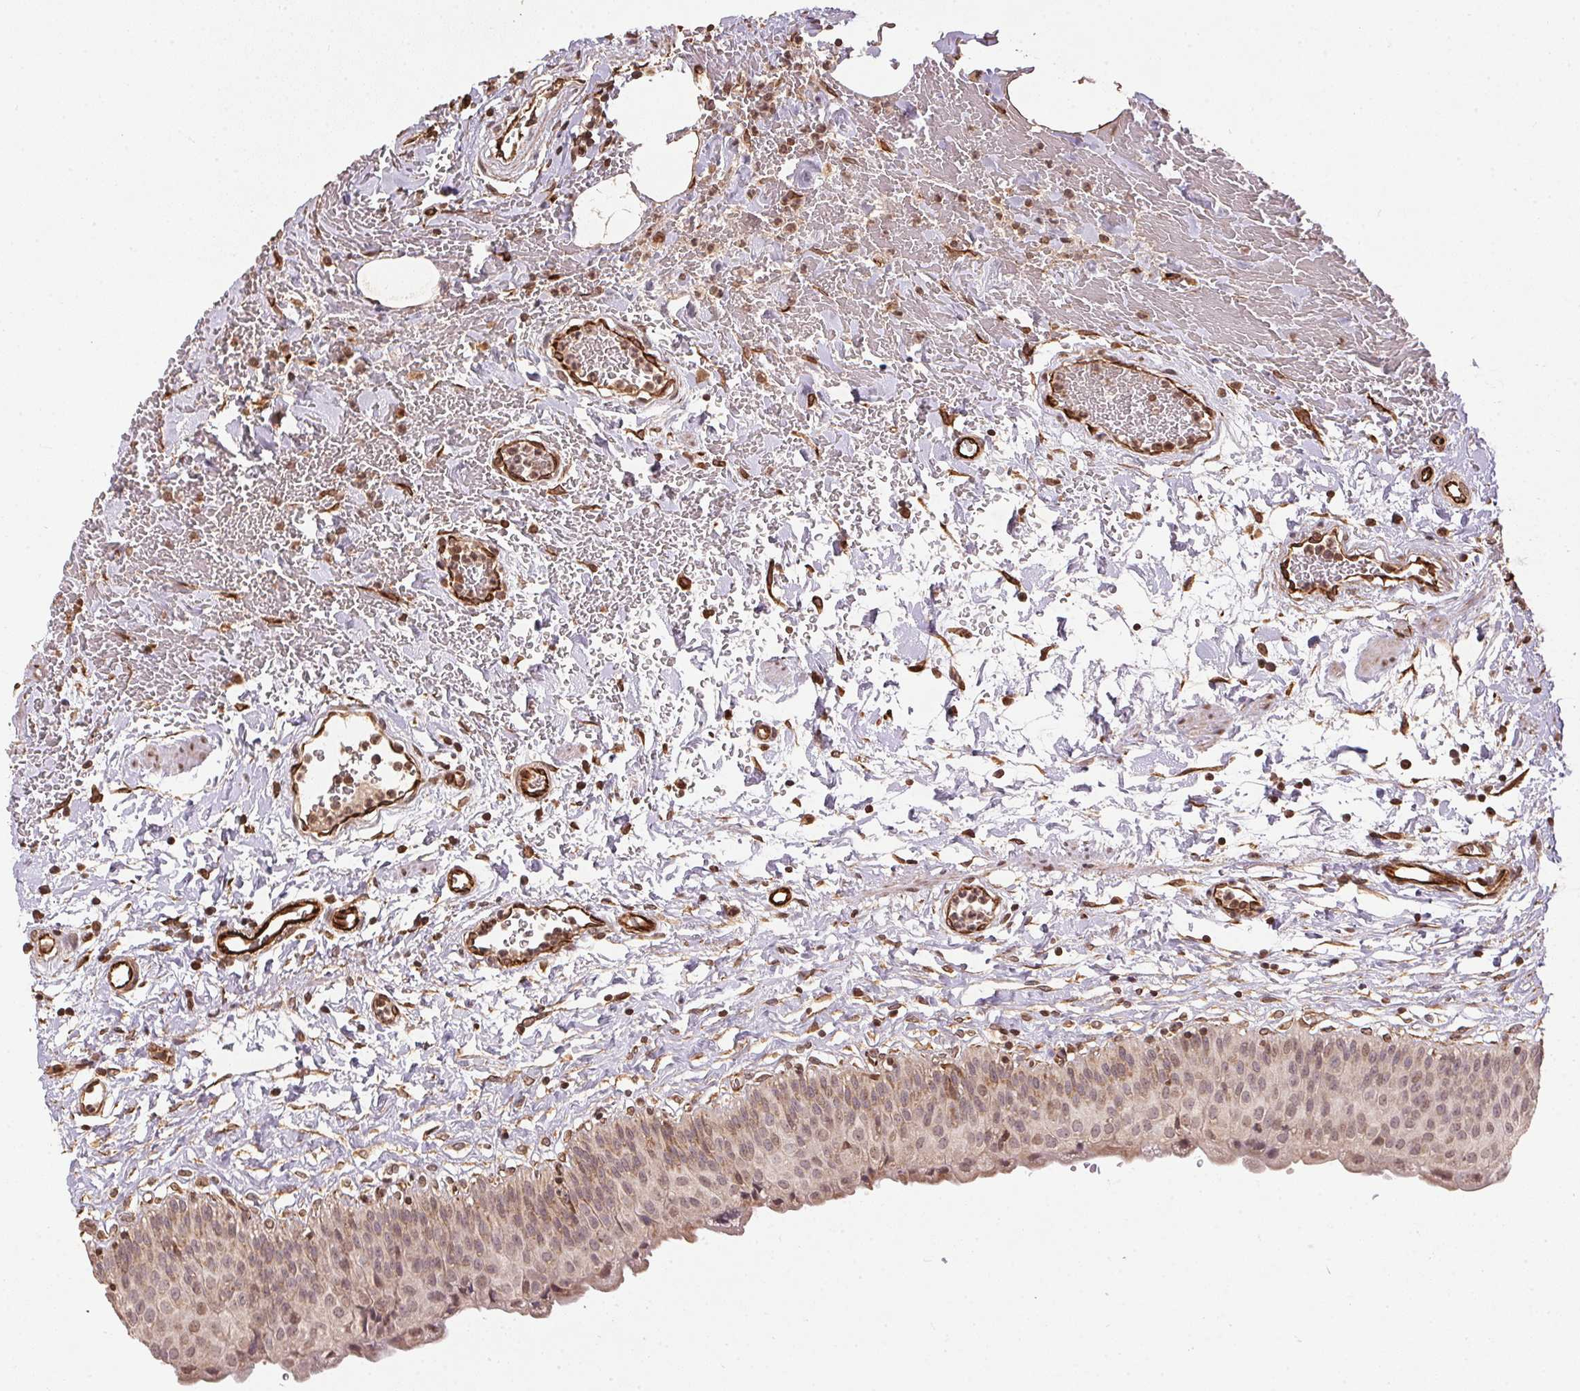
{"staining": {"intensity": "moderate", "quantity": "25%-75%", "location": "cytoplasmic/membranous"}, "tissue": "urinary bladder", "cell_type": "Urothelial cells", "image_type": "normal", "snomed": [{"axis": "morphology", "description": "Normal tissue, NOS"}, {"axis": "topography", "description": "Urinary bladder"}], "caption": "This image shows IHC staining of benign urinary bladder, with medium moderate cytoplasmic/membranous expression in about 25%-75% of urothelial cells.", "gene": "SPRED2", "patient": {"sex": "male", "age": 55}}